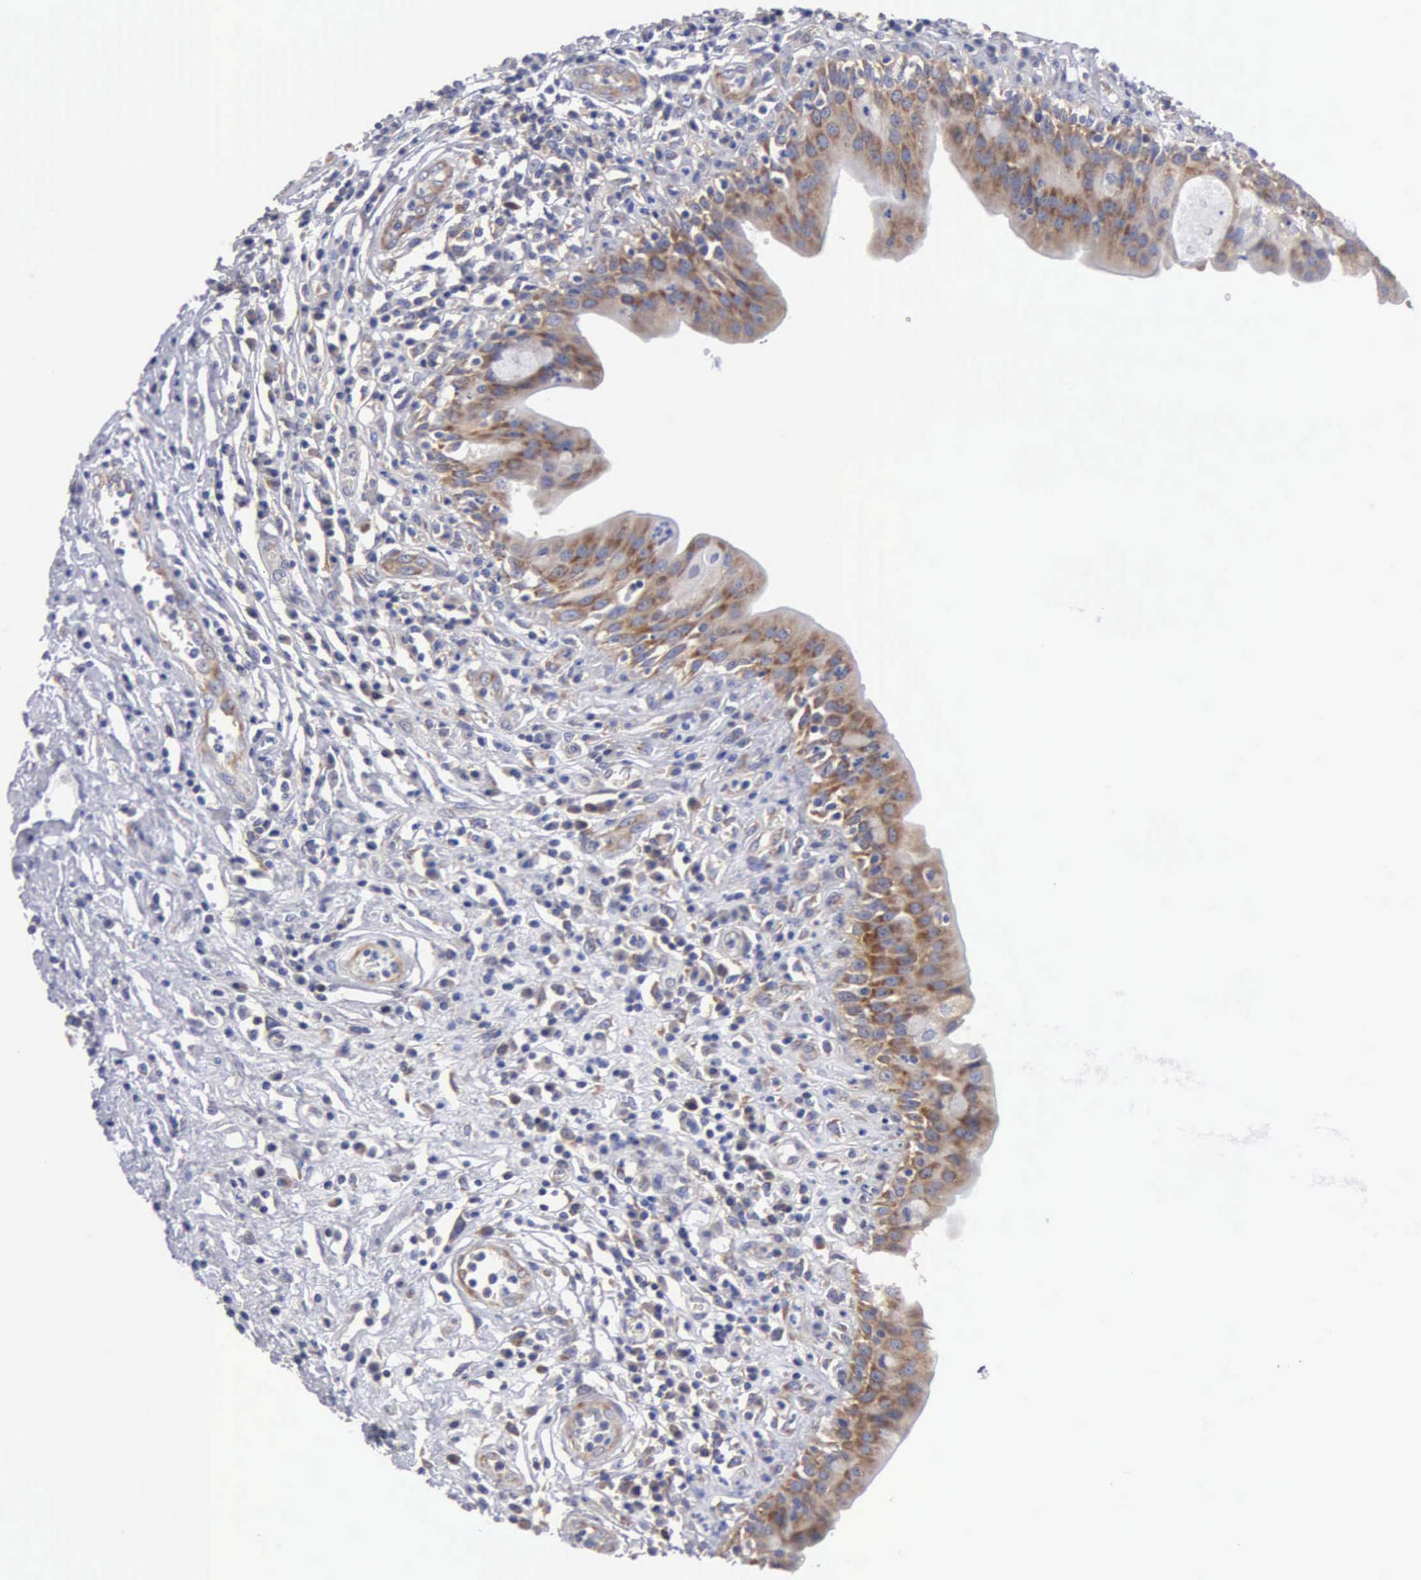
{"staining": {"intensity": "moderate", "quantity": ">75%", "location": "cytoplasmic/membranous"}, "tissue": "urinary bladder", "cell_type": "Urothelial cells", "image_type": "normal", "snomed": [{"axis": "morphology", "description": "Normal tissue, NOS"}, {"axis": "topography", "description": "Urinary bladder"}], "caption": "Protein staining of unremarkable urinary bladder demonstrates moderate cytoplasmic/membranous staining in about >75% of urothelial cells. The staining is performed using DAB brown chromogen to label protein expression. The nuclei are counter-stained blue using hematoxylin.", "gene": "TXLNG", "patient": {"sex": "female", "age": 85}}